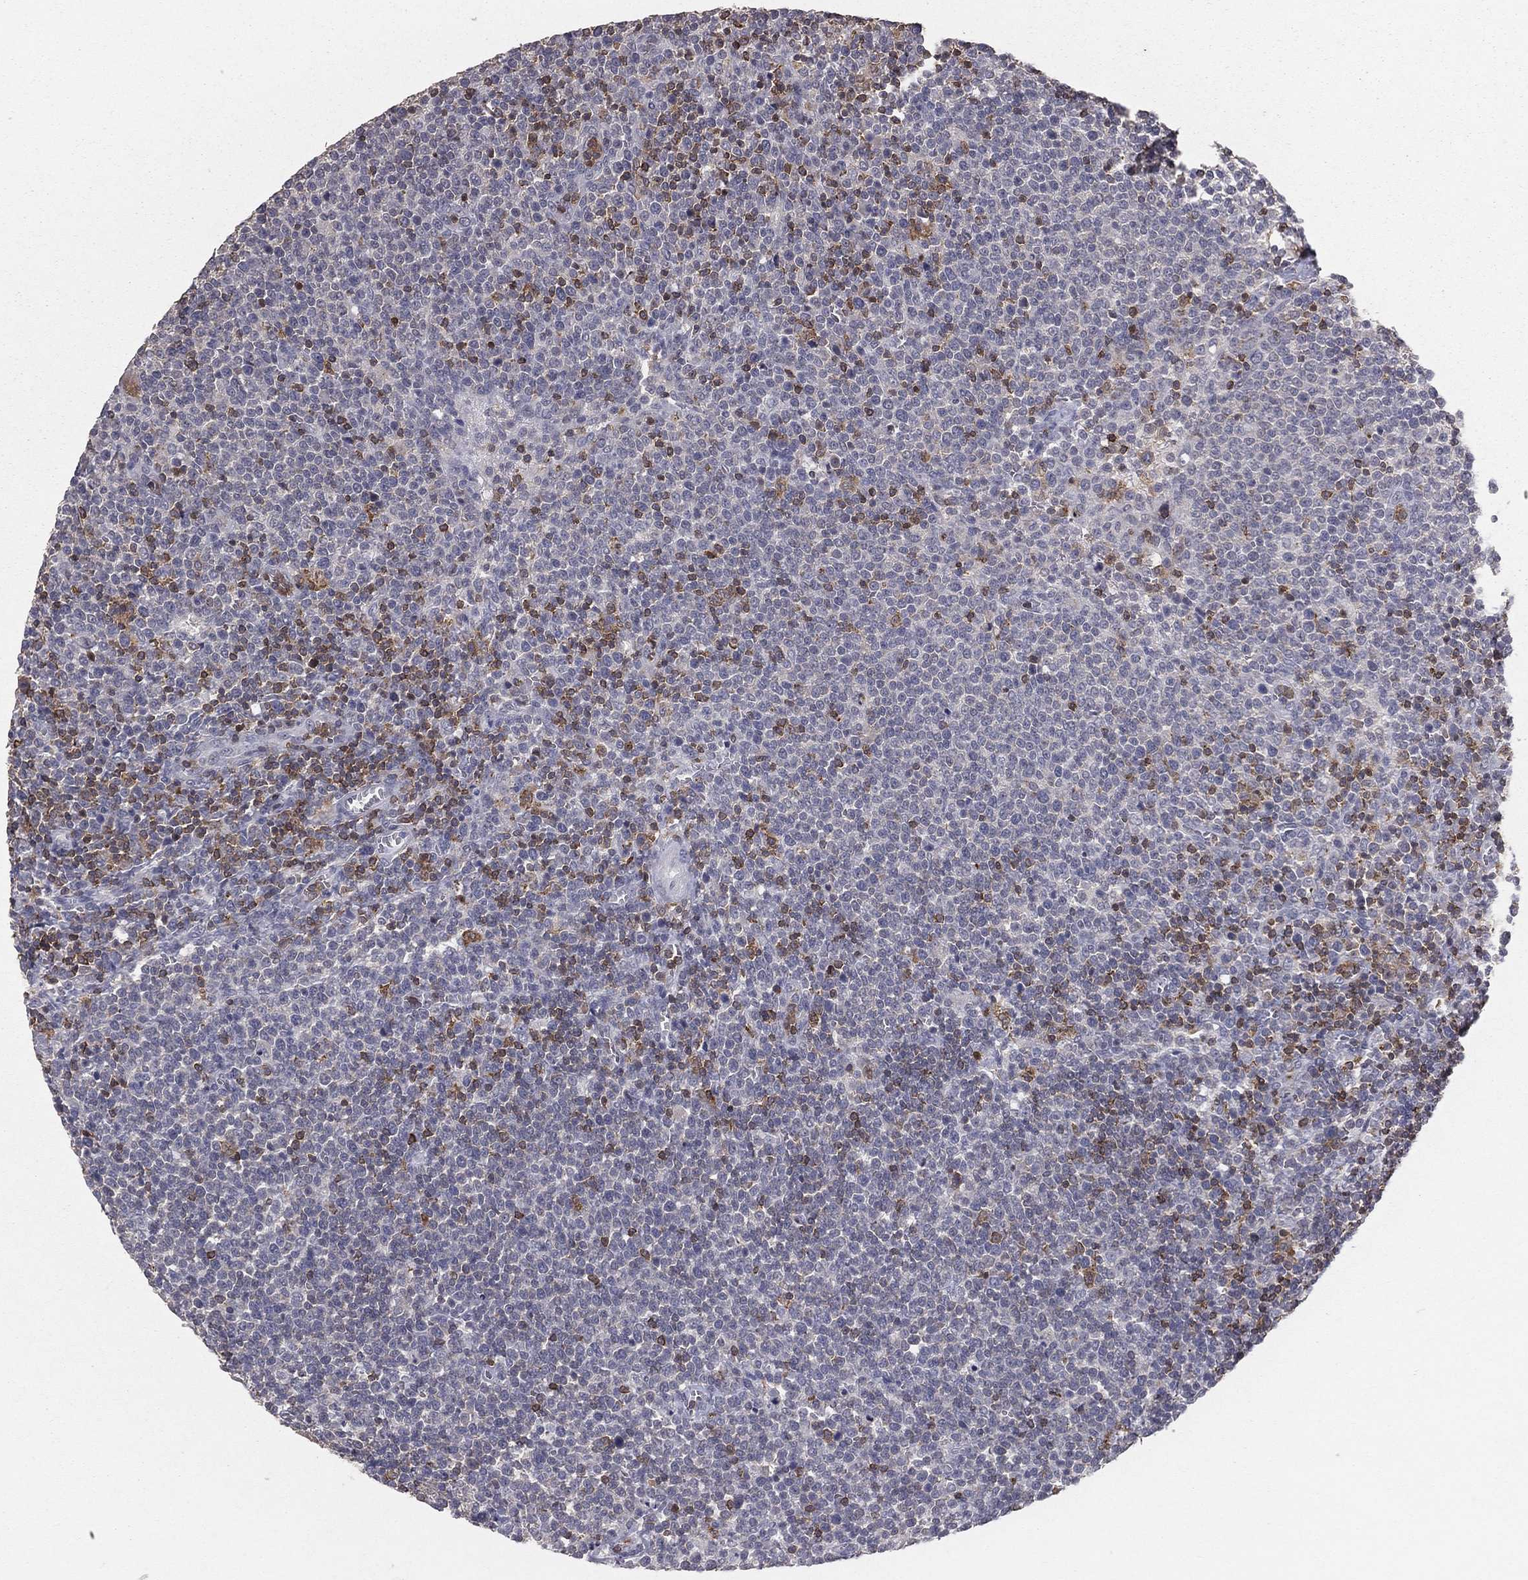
{"staining": {"intensity": "negative", "quantity": "none", "location": "none"}, "tissue": "lymphoma", "cell_type": "Tumor cells", "image_type": "cancer", "snomed": [{"axis": "morphology", "description": "Malignant lymphoma, non-Hodgkin's type, High grade"}, {"axis": "topography", "description": "Lymph node"}], "caption": "The image demonstrates no significant expression in tumor cells of lymphoma.", "gene": "PSTPIP1", "patient": {"sex": "male", "age": 61}}